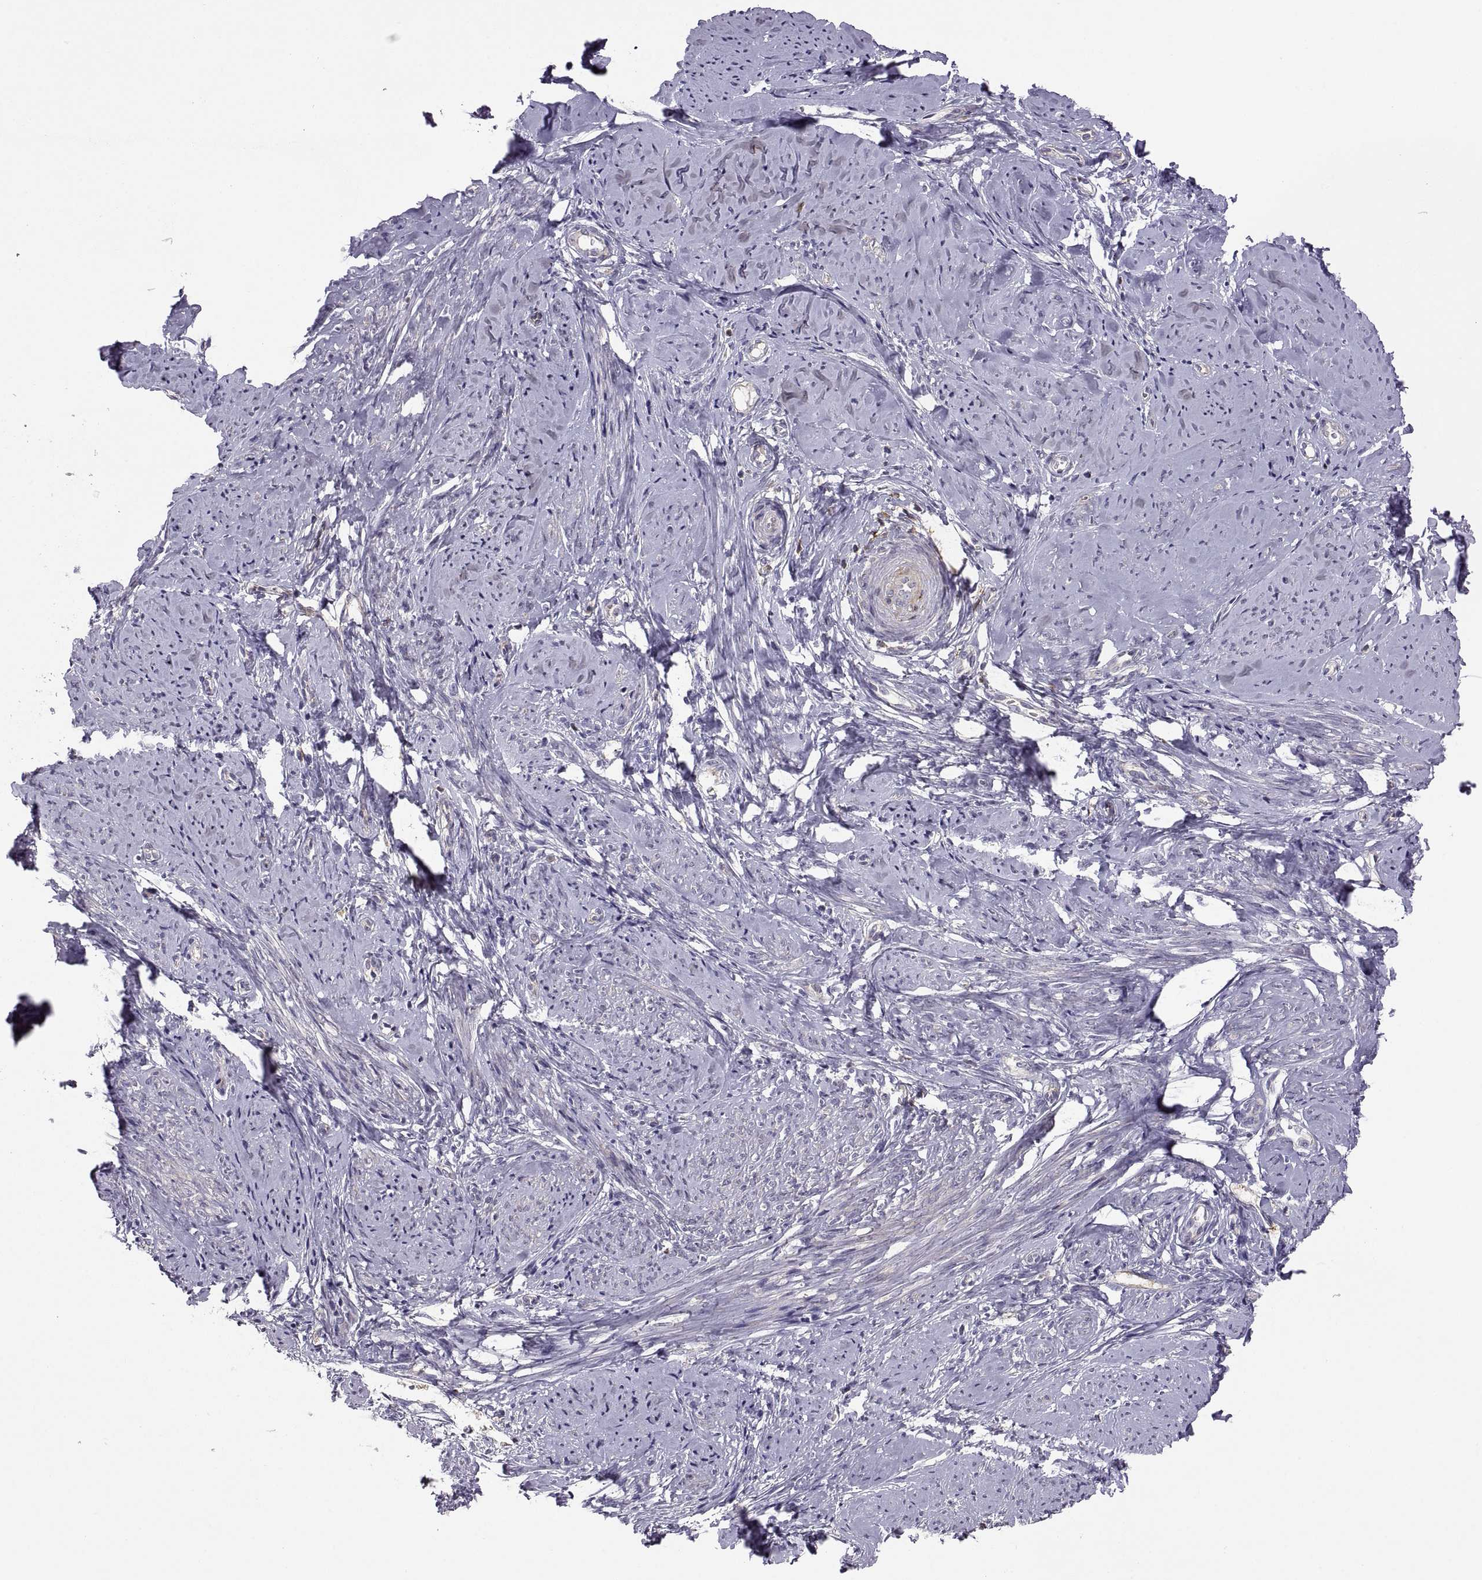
{"staining": {"intensity": "weak", "quantity": "25%-75%", "location": "cytoplasmic/membranous"}, "tissue": "smooth muscle", "cell_type": "Smooth muscle cells", "image_type": "normal", "snomed": [{"axis": "morphology", "description": "Normal tissue, NOS"}, {"axis": "topography", "description": "Smooth muscle"}], "caption": "Human smooth muscle stained for a protein (brown) reveals weak cytoplasmic/membranous positive positivity in approximately 25%-75% of smooth muscle cells.", "gene": "SPATA32", "patient": {"sex": "female", "age": 48}}